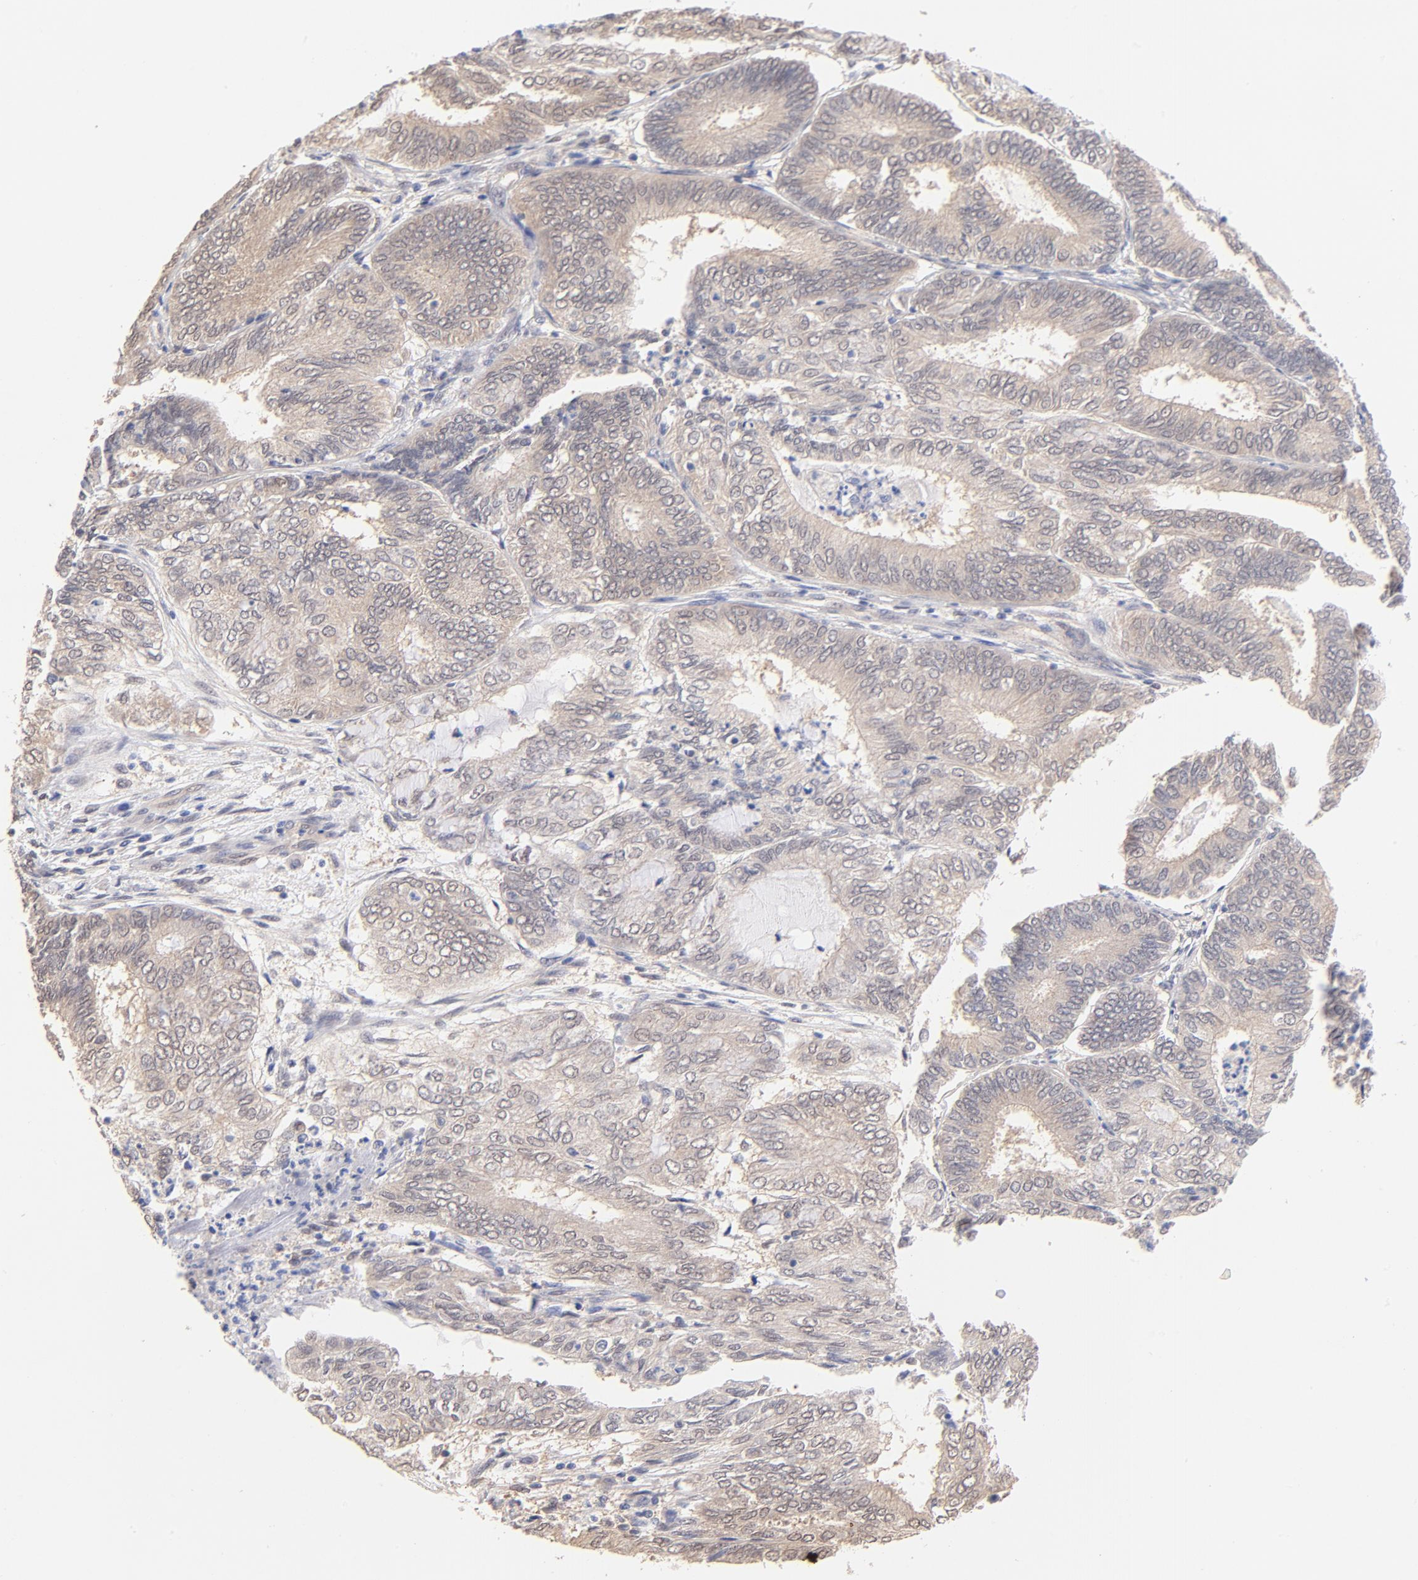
{"staining": {"intensity": "weak", "quantity": ">75%", "location": "cytoplasmic/membranous"}, "tissue": "endometrial cancer", "cell_type": "Tumor cells", "image_type": "cancer", "snomed": [{"axis": "morphology", "description": "Adenocarcinoma, NOS"}, {"axis": "topography", "description": "Endometrium"}], "caption": "Endometrial cancer was stained to show a protein in brown. There is low levels of weak cytoplasmic/membranous staining in approximately >75% of tumor cells. Immunohistochemistry (ihc) stains the protein of interest in brown and the nuclei are stained blue.", "gene": "TXNL1", "patient": {"sex": "female", "age": 59}}